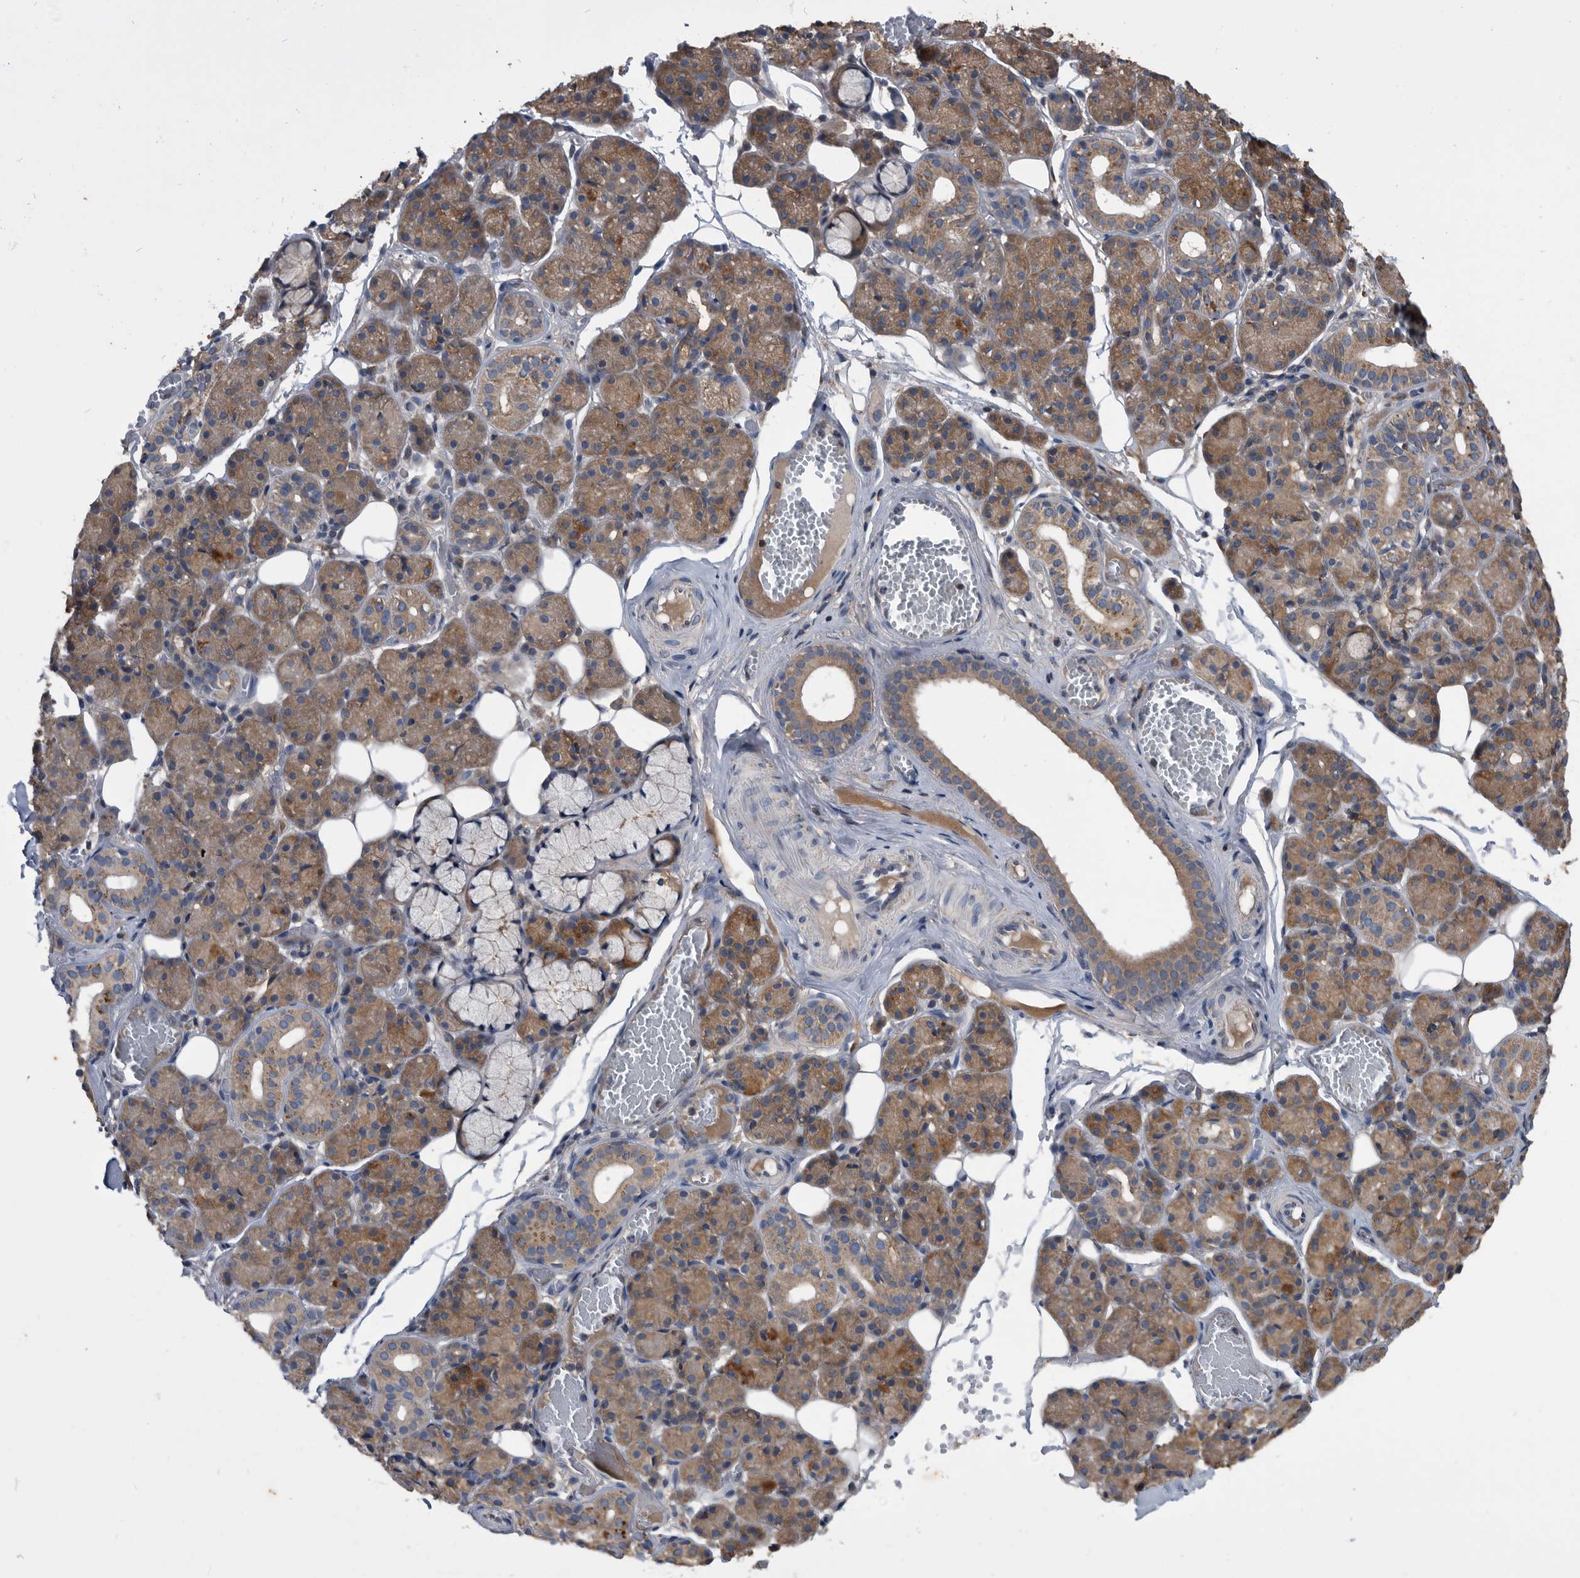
{"staining": {"intensity": "moderate", "quantity": ">75%", "location": "cytoplasmic/membranous"}, "tissue": "salivary gland", "cell_type": "Glandular cells", "image_type": "normal", "snomed": [{"axis": "morphology", "description": "Normal tissue, NOS"}, {"axis": "topography", "description": "Salivary gland"}], "caption": "High-power microscopy captured an immunohistochemistry image of normal salivary gland, revealing moderate cytoplasmic/membranous expression in about >75% of glandular cells. The staining was performed using DAB (3,3'-diaminobenzidine) to visualize the protein expression in brown, while the nuclei were stained in blue with hematoxylin (Magnification: 20x).", "gene": "NRBP1", "patient": {"sex": "male", "age": 63}}